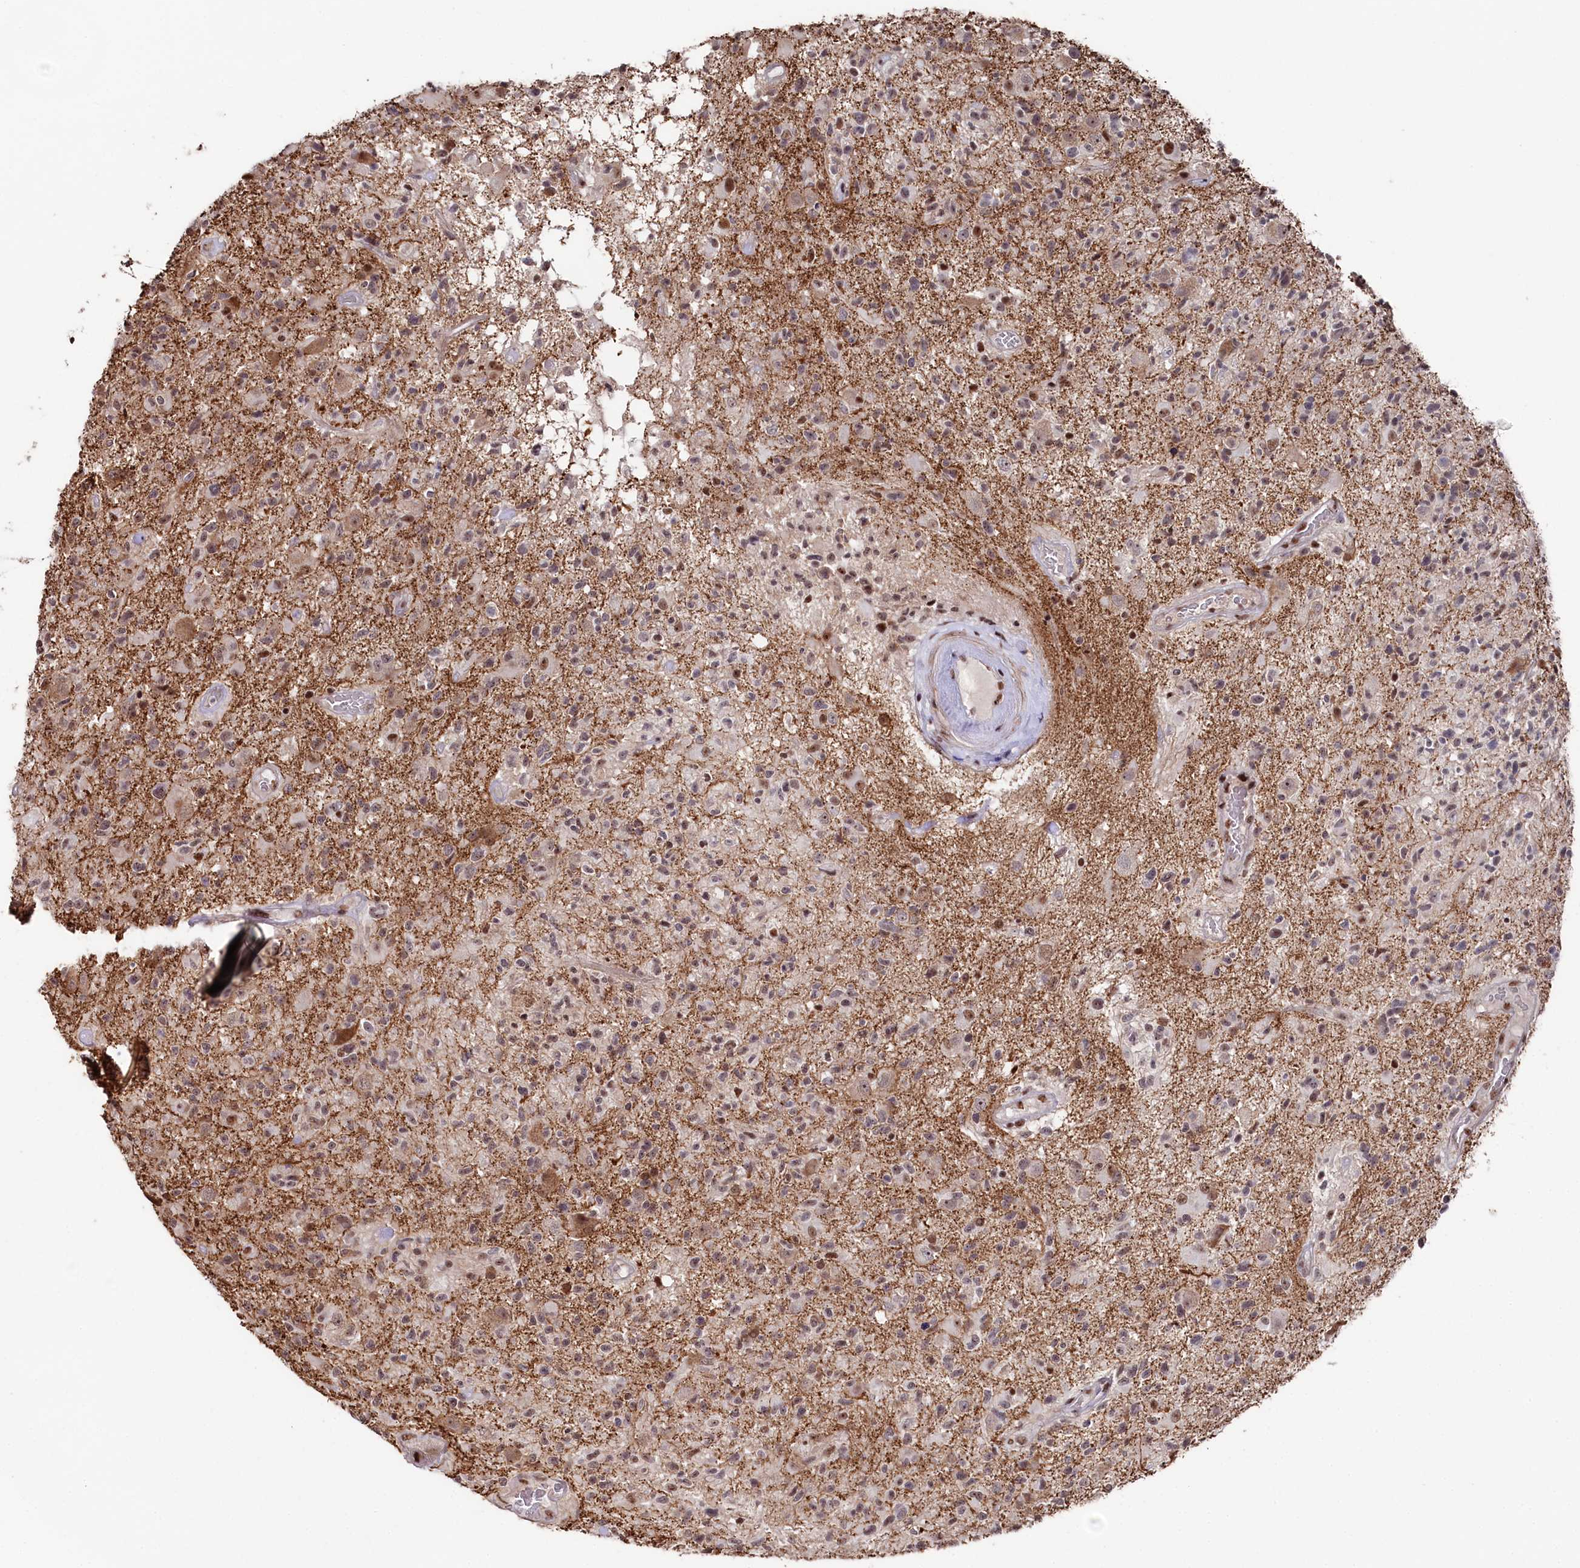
{"staining": {"intensity": "negative", "quantity": "none", "location": "none"}, "tissue": "glioma", "cell_type": "Tumor cells", "image_type": "cancer", "snomed": [{"axis": "morphology", "description": "Glioma, malignant, High grade"}, {"axis": "morphology", "description": "Glioblastoma, NOS"}, {"axis": "topography", "description": "Brain"}], "caption": "Glioma was stained to show a protein in brown. There is no significant expression in tumor cells.", "gene": "POLR2H", "patient": {"sex": "male", "age": 60}}